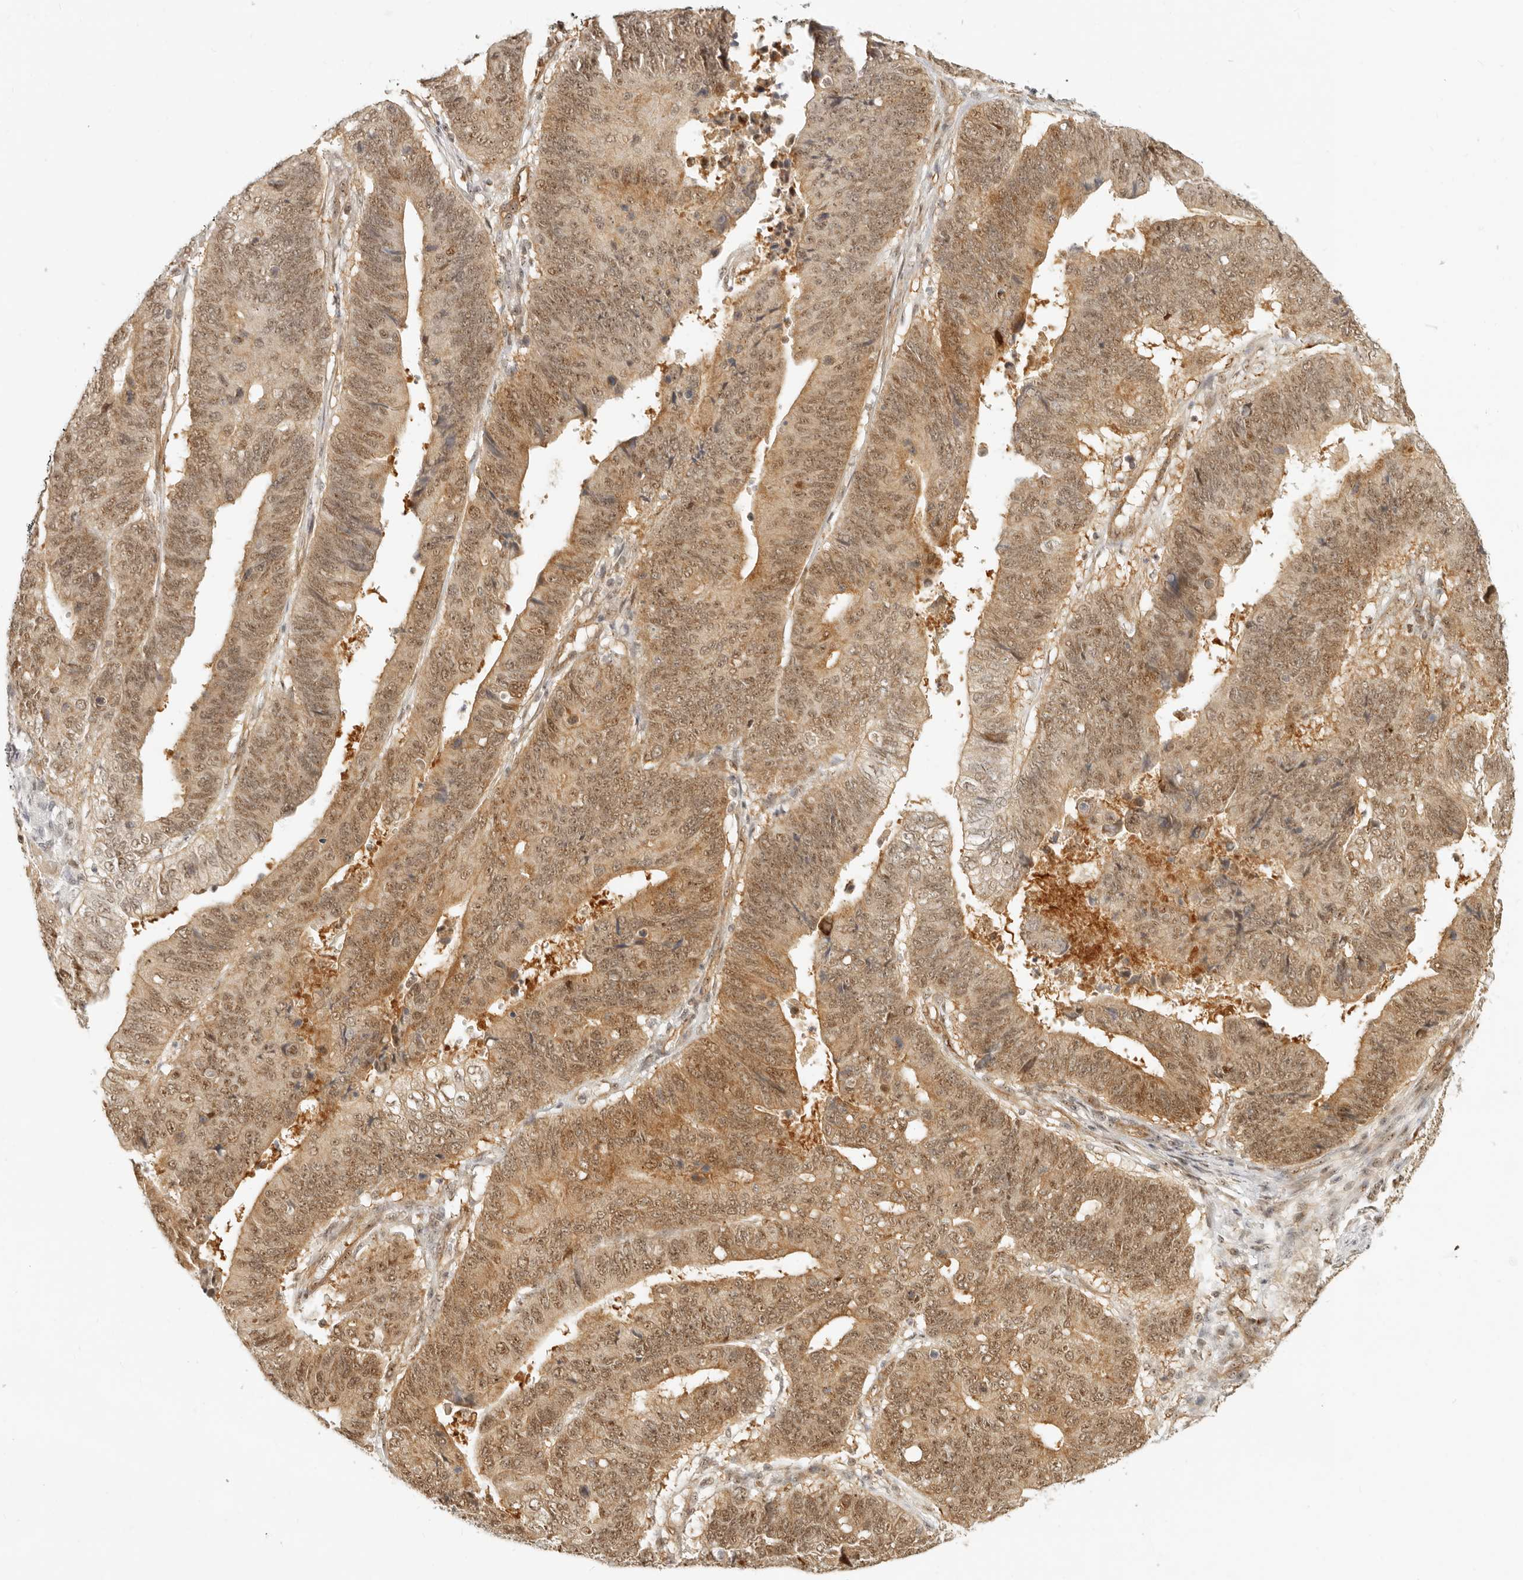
{"staining": {"intensity": "moderate", "quantity": ">75%", "location": "cytoplasmic/membranous,nuclear"}, "tissue": "stomach cancer", "cell_type": "Tumor cells", "image_type": "cancer", "snomed": [{"axis": "morphology", "description": "Adenocarcinoma, NOS"}, {"axis": "topography", "description": "Stomach"}], "caption": "Stomach adenocarcinoma was stained to show a protein in brown. There is medium levels of moderate cytoplasmic/membranous and nuclear staining in approximately >75% of tumor cells. Using DAB (3,3'-diaminobenzidine) (brown) and hematoxylin (blue) stains, captured at high magnification using brightfield microscopy.", "gene": "BAP1", "patient": {"sex": "male", "age": 59}}